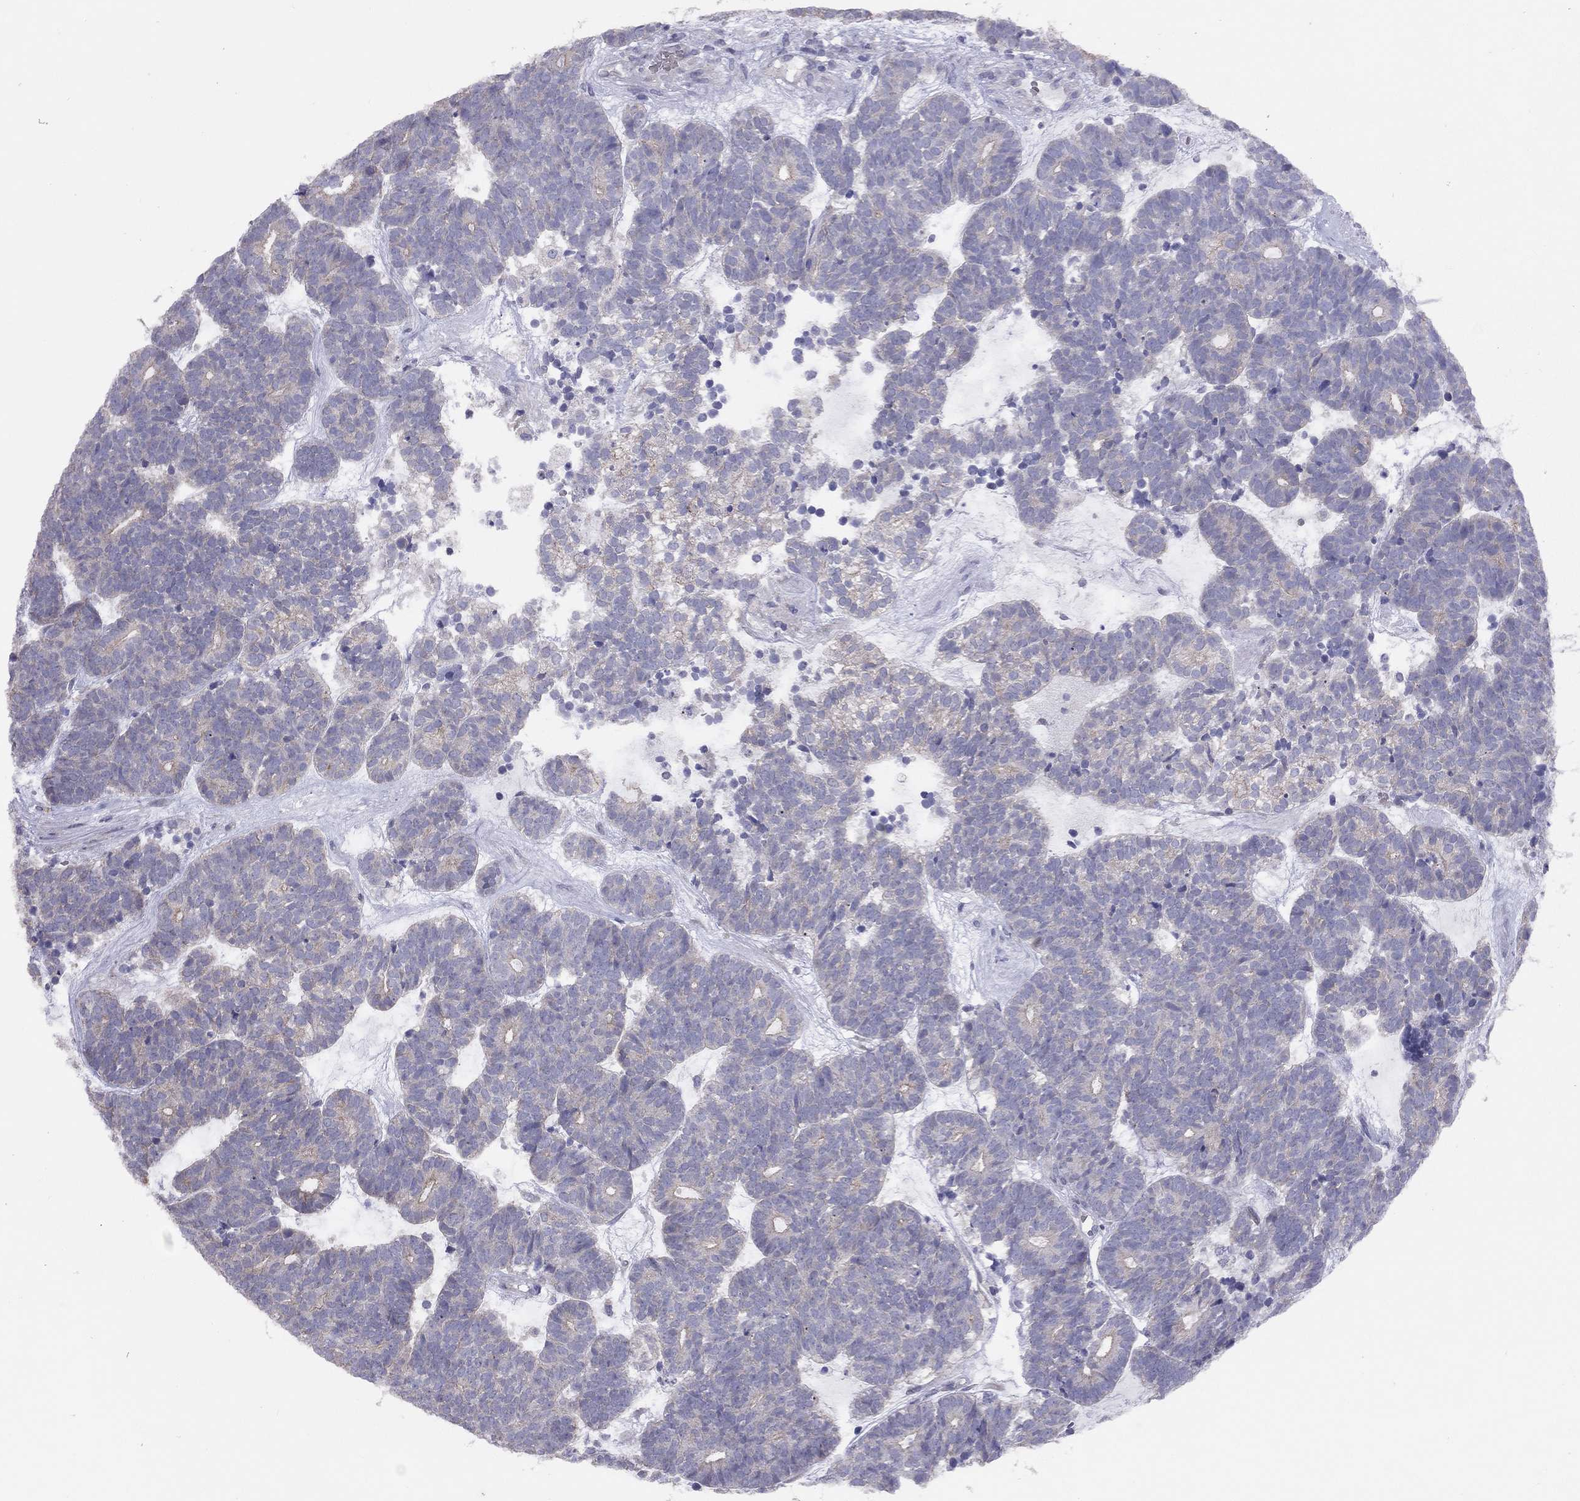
{"staining": {"intensity": "negative", "quantity": "none", "location": "none"}, "tissue": "head and neck cancer", "cell_type": "Tumor cells", "image_type": "cancer", "snomed": [{"axis": "morphology", "description": "Adenocarcinoma, NOS"}, {"axis": "topography", "description": "Head-Neck"}], "caption": "Tumor cells show no significant protein expression in head and neck cancer (adenocarcinoma).", "gene": "SYTL2", "patient": {"sex": "female", "age": 81}}